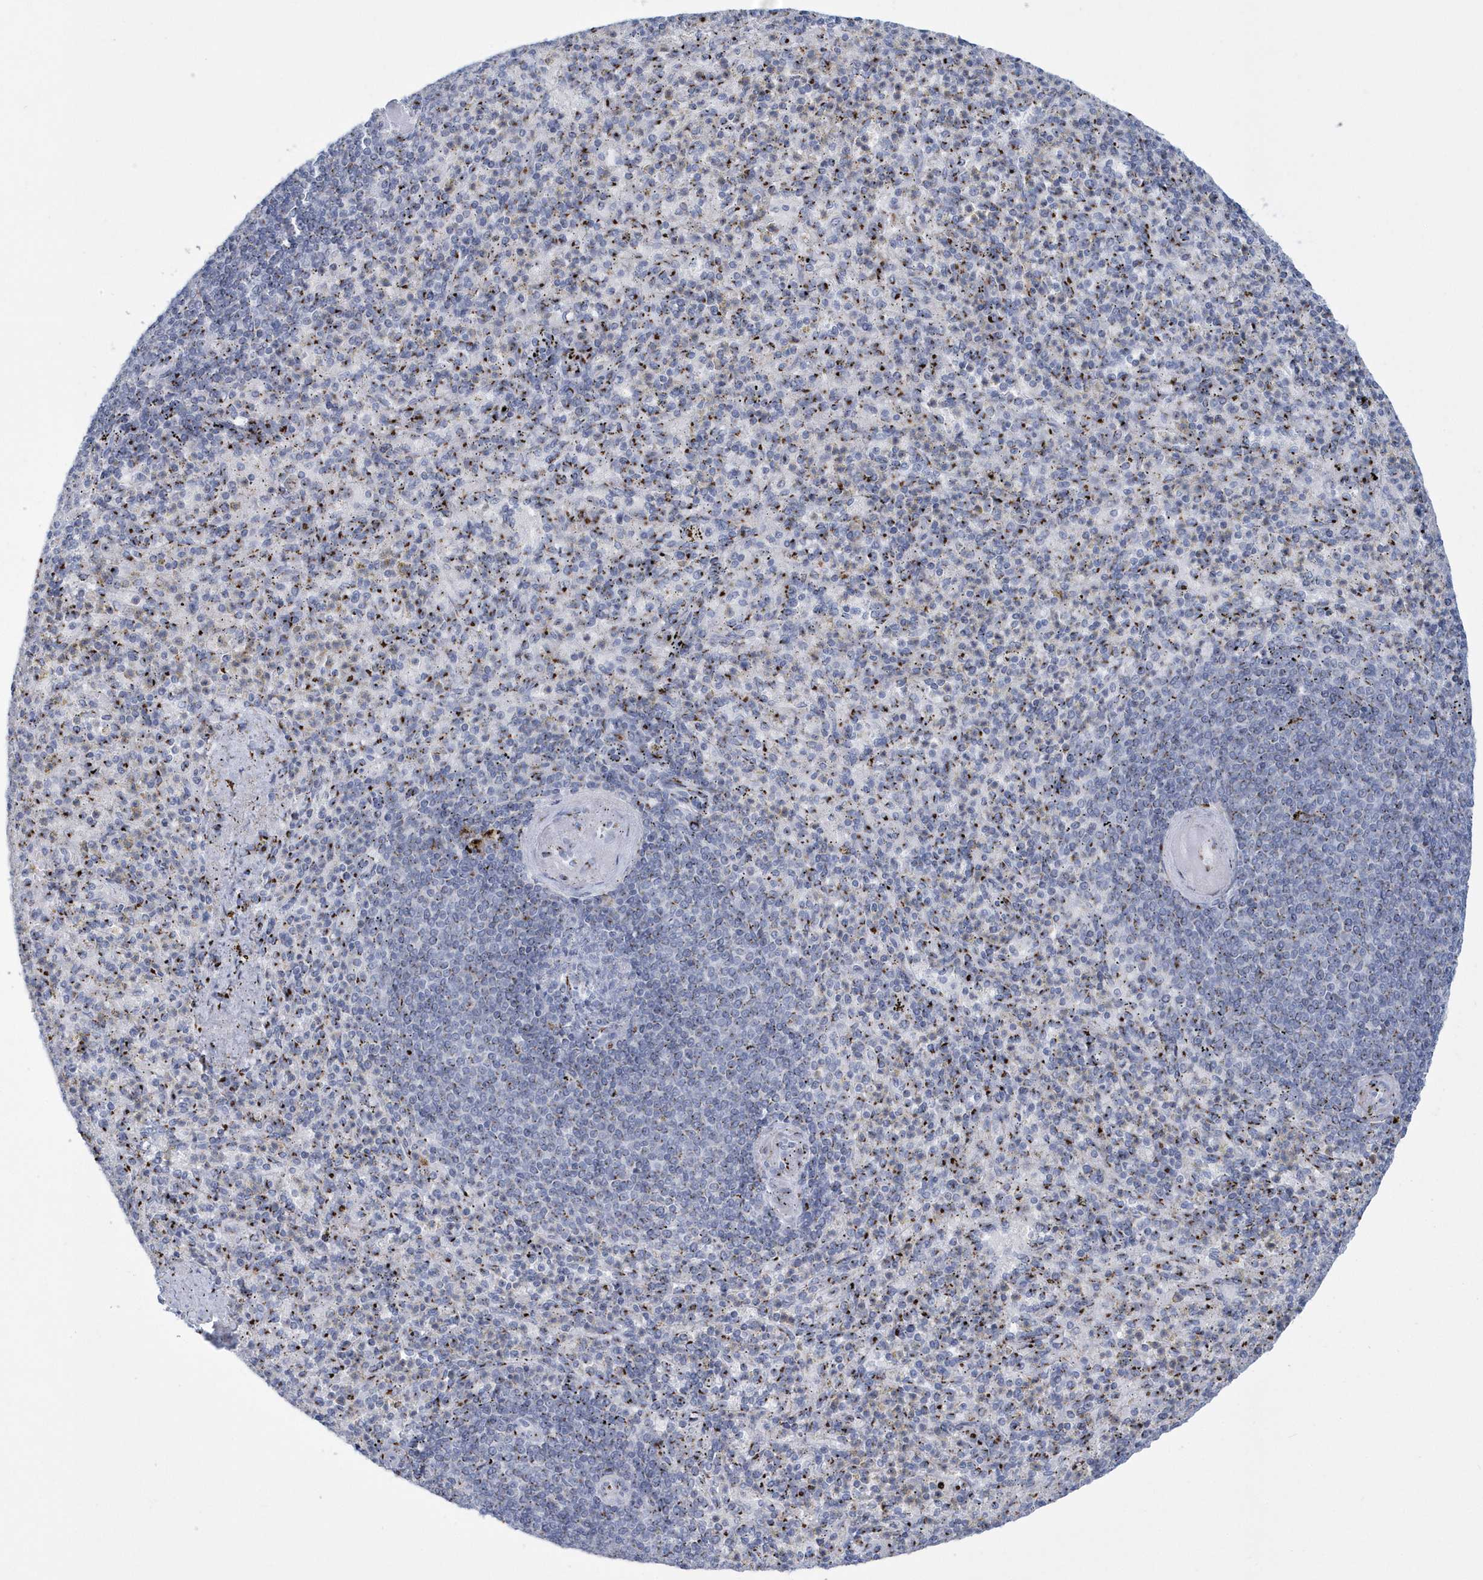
{"staining": {"intensity": "moderate", "quantity": "<25%", "location": "cytoplasmic/membranous"}, "tissue": "spleen", "cell_type": "Cells in red pulp", "image_type": "normal", "snomed": [{"axis": "morphology", "description": "Normal tissue, NOS"}, {"axis": "topography", "description": "Spleen"}], "caption": "Immunohistochemical staining of unremarkable human spleen displays <25% levels of moderate cytoplasmic/membranous protein expression in approximately <25% of cells in red pulp.", "gene": "SLX9", "patient": {"sex": "female", "age": 74}}